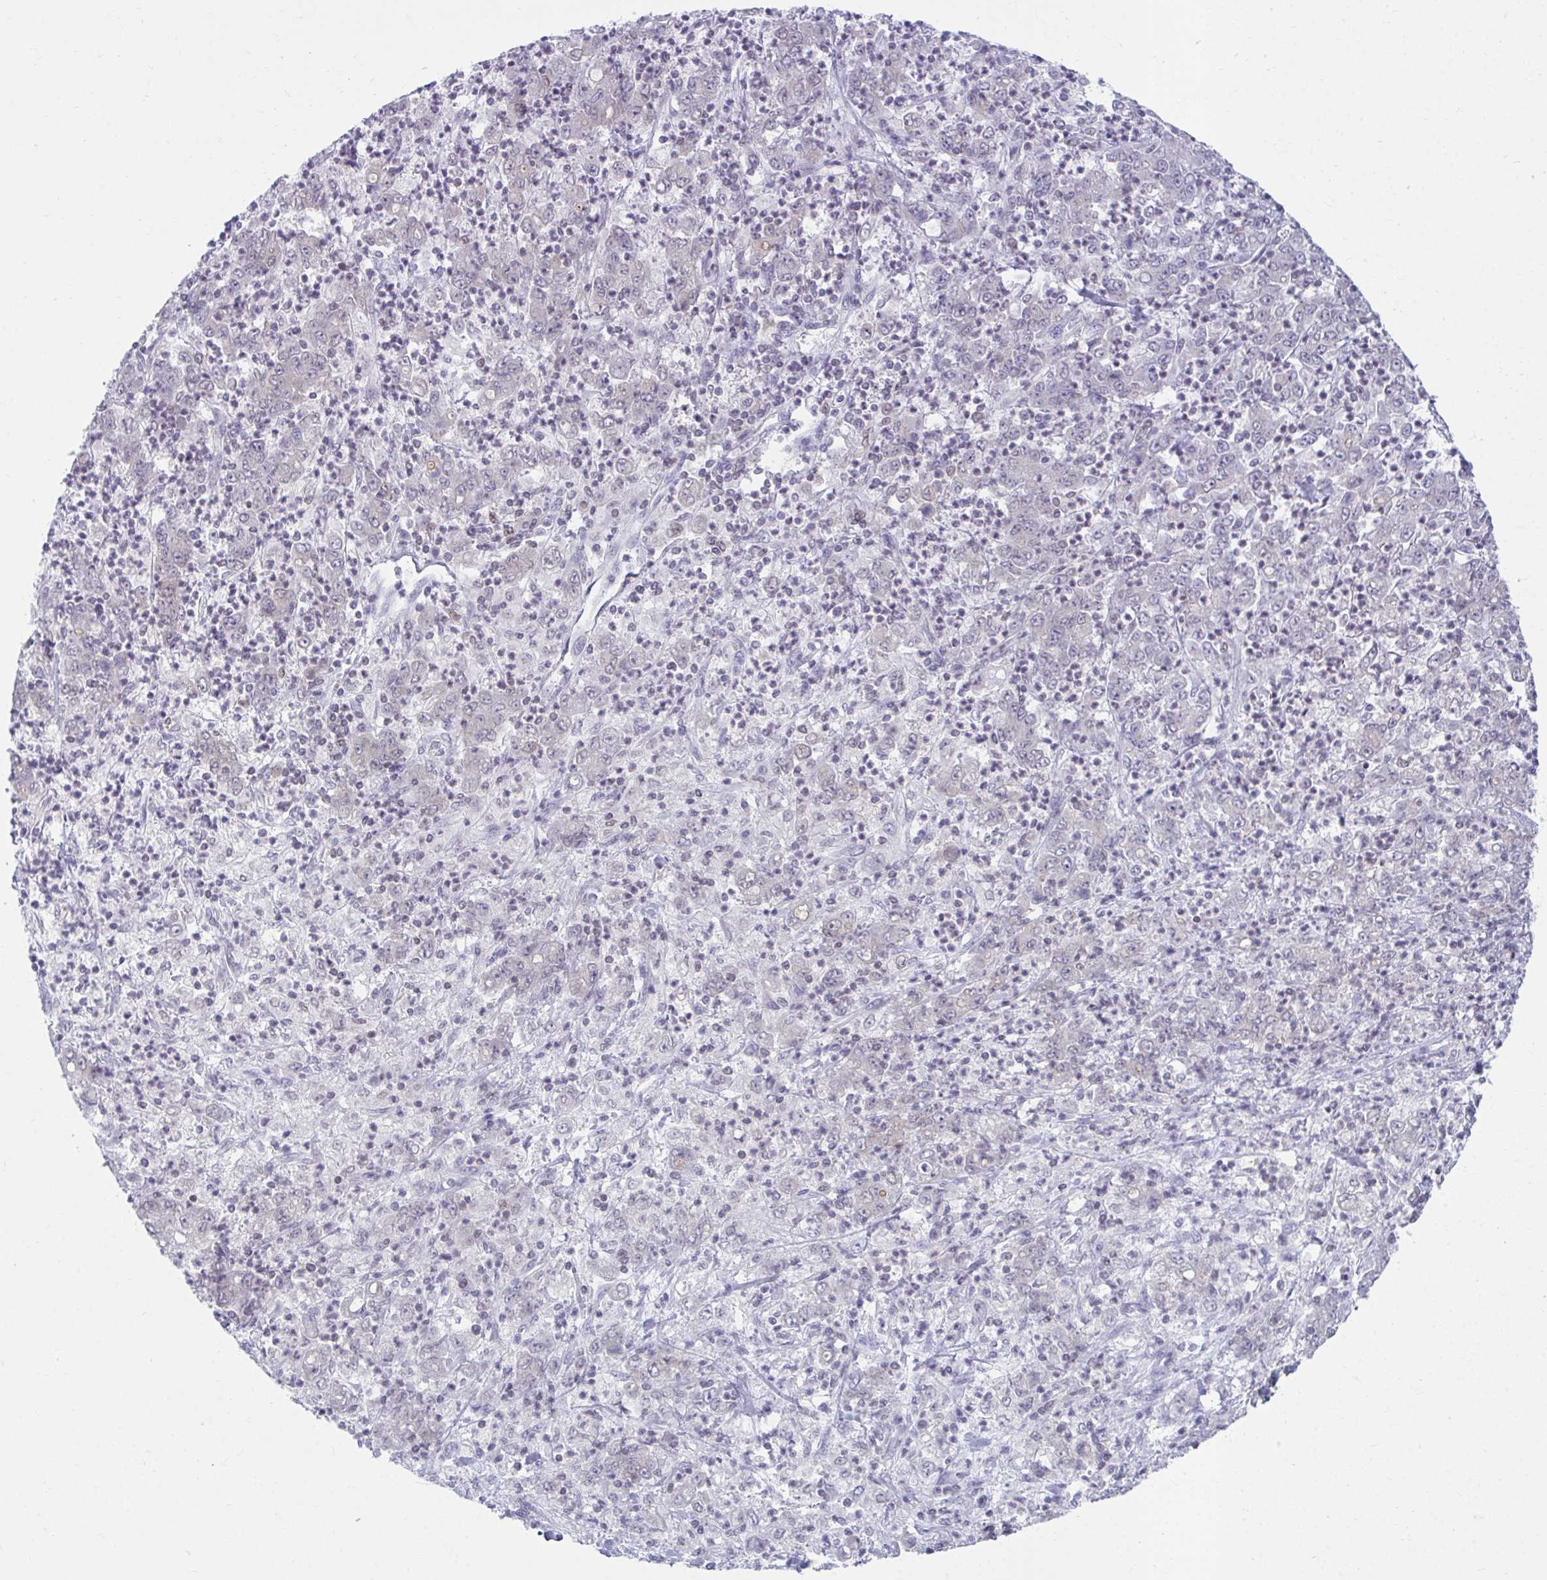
{"staining": {"intensity": "negative", "quantity": "none", "location": "none"}, "tissue": "stomach cancer", "cell_type": "Tumor cells", "image_type": "cancer", "snomed": [{"axis": "morphology", "description": "Adenocarcinoma, NOS"}, {"axis": "topography", "description": "Stomach, lower"}], "caption": "Photomicrograph shows no significant protein expression in tumor cells of stomach adenocarcinoma.", "gene": "OR7A5", "patient": {"sex": "female", "age": 71}}